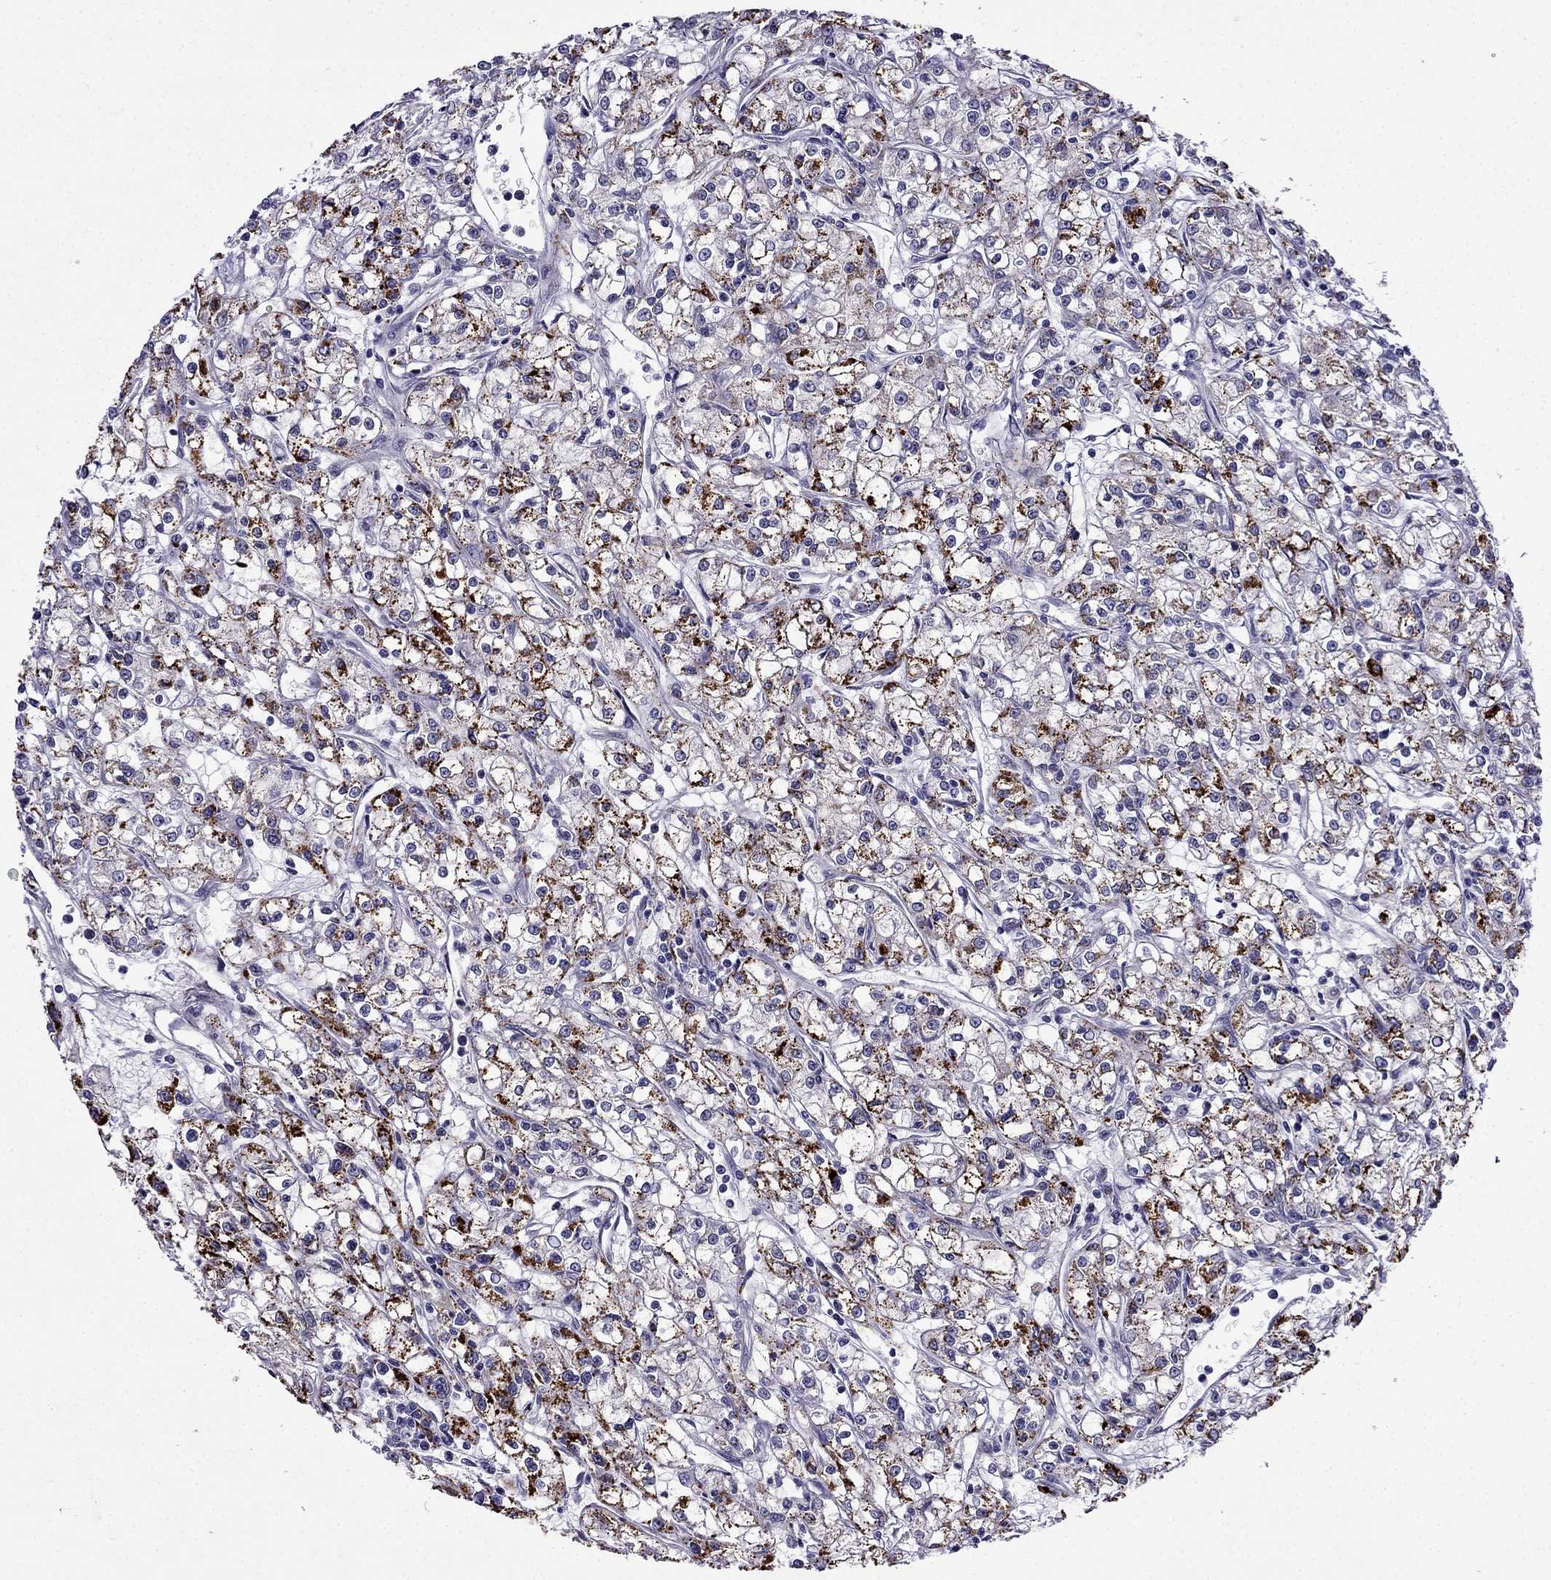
{"staining": {"intensity": "strong", "quantity": "25%-75%", "location": "cytoplasmic/membranous"}, "tissue": "renal cancer", "cell_type": "Tumor cells", "image_type": "cancer", "snomed": [{"axis": "morphology", "description": "Adenocarcinoma, NOS"}, {"axis": "topography", "description": "Kidney"}], "caption": "Tumor cells reveal high levels of strong cytoplasmic/membranous staining in approximately 25%-75% of cells in renal adenocarcinoma. (brown staining indicates protein expression, while blue staining denotes nuclei).", "gene": "PI16", "patient": {"sex": "female", "age": 59}}